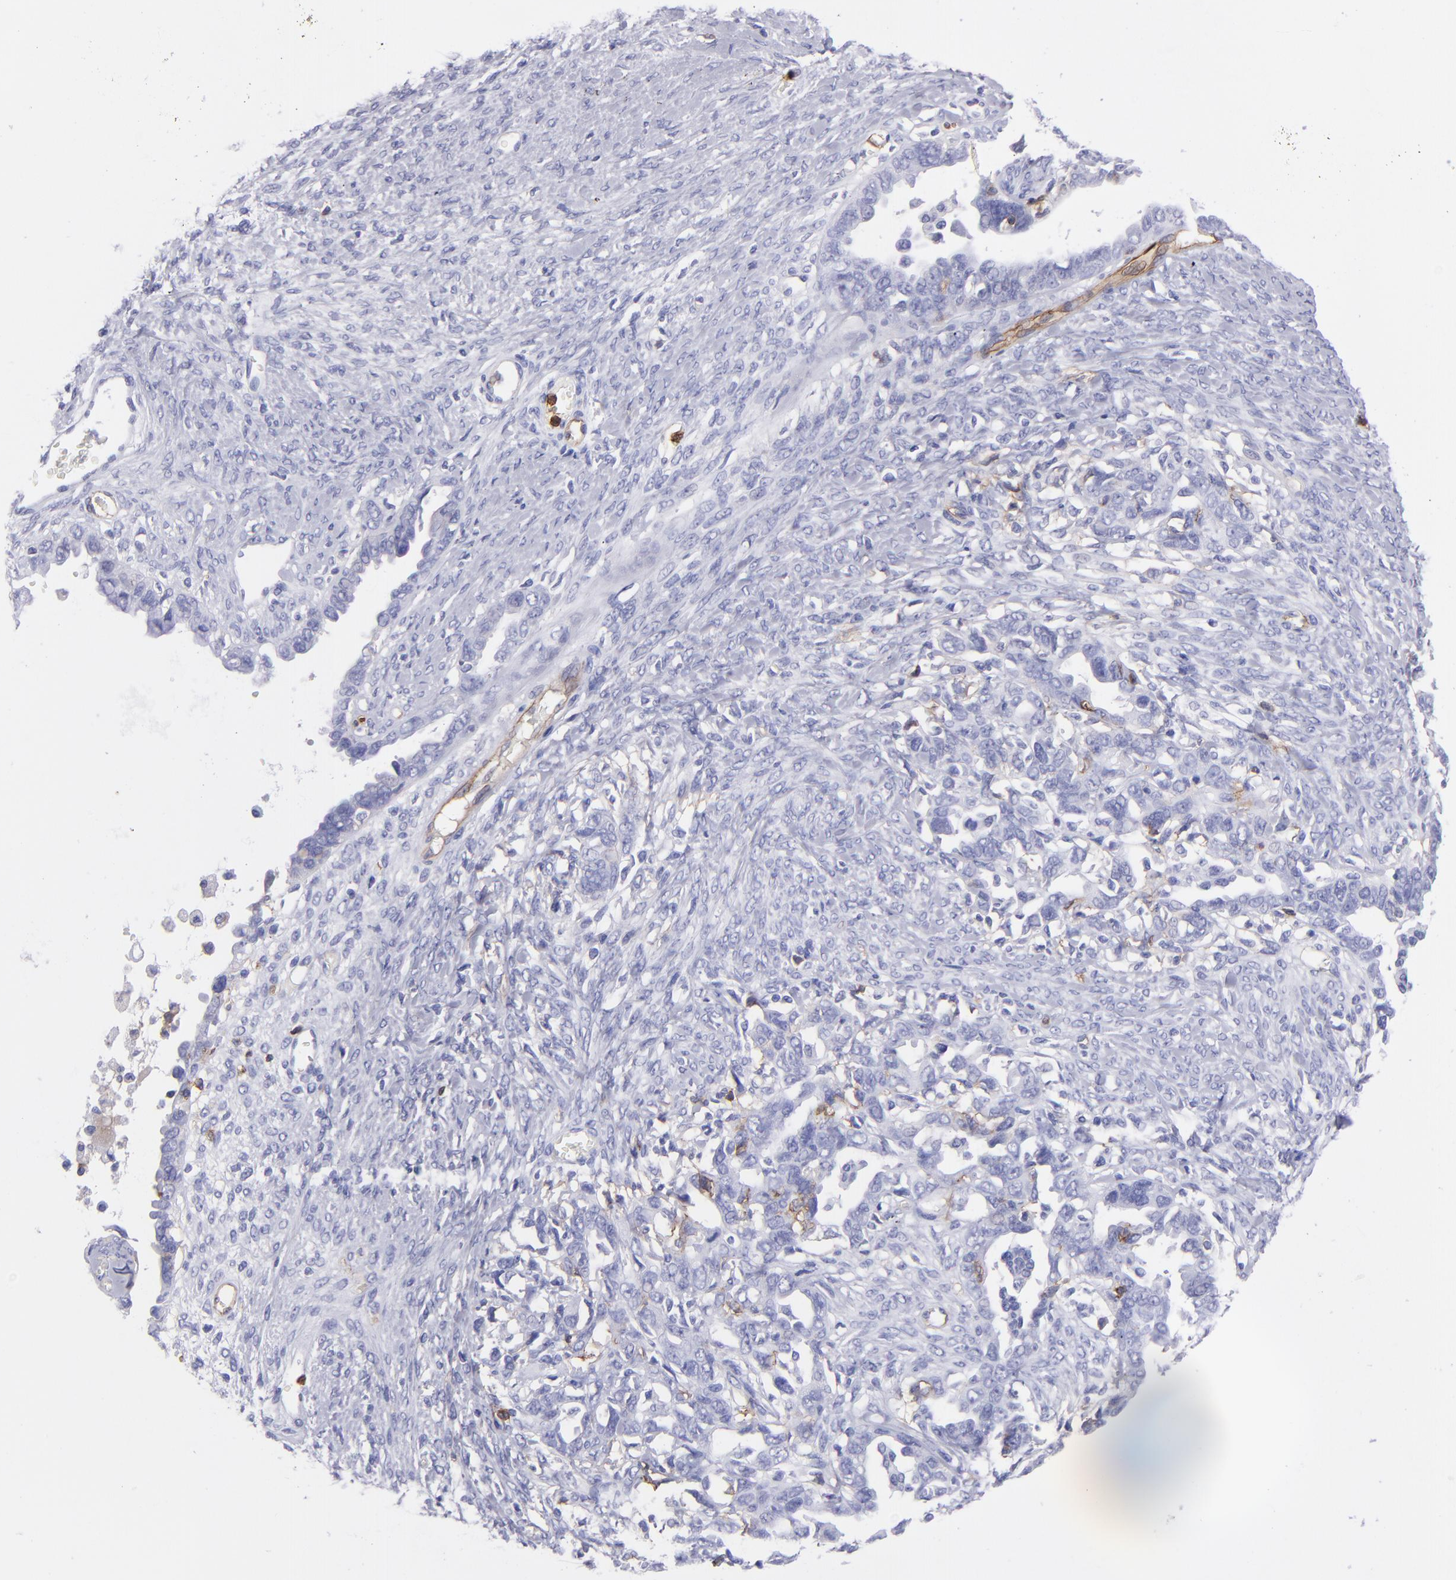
{"staining": {"intensity": "negative", "quantity": "none", "location": "none"}, "tissue": "ovarian cancer", "cell_type": "Tumor cells", "image_type": "cancer", "snomed": [{"axis": "morphology", "description": "Cystadenocarcinoma, serous, NOS"}, {"axis": "topography", "description": "Ovary"}], "caption": "Immunohistochemistry of ovarian cancer displays no positivity in tumor cells.", "gene": "ICAM3", "patient": {"sex": "female", "age": 69}}